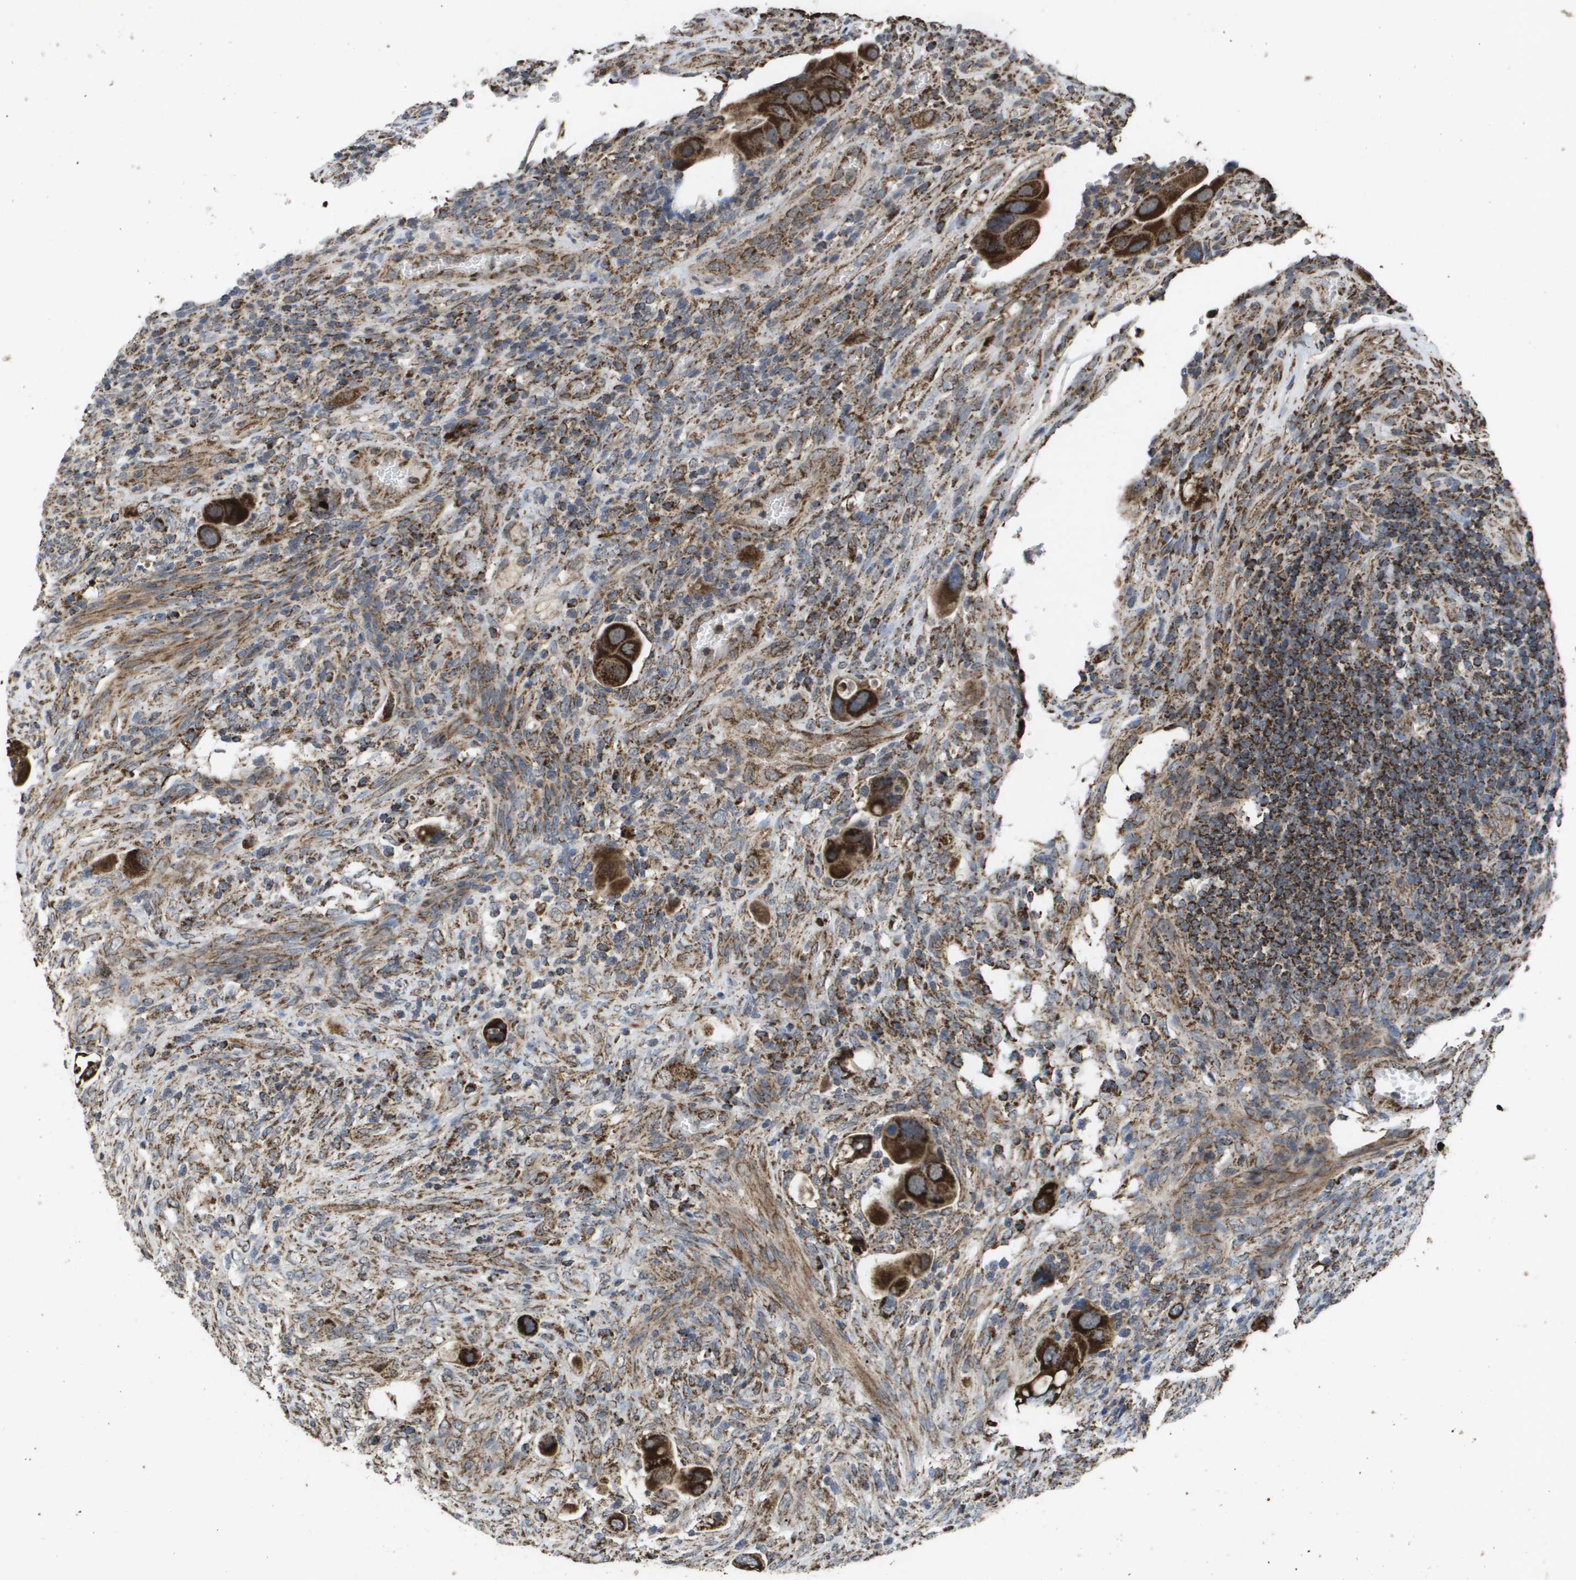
{"staining": {"intensity": "strong", "quantity": ">75%", "location": "cytoplasmic/membranous"}, "tissue": "colorectal cancer", "cell_type": "Tumor cells", "image_type": "cancer", "snomed": [{"axis": "morphology", "description": "Adenocarcinoma, NOS"}, {"axis": "topography", "description": "Rectum"}], "caption": "Tumor cells demonstrate high levels of strong cytoplasmic/membranous staining in approximately >75% of cells in colorectal cancer (adenocarcinoma).", "gene": "HSPE1", "patient": {"sex": "female", "age": 57}}